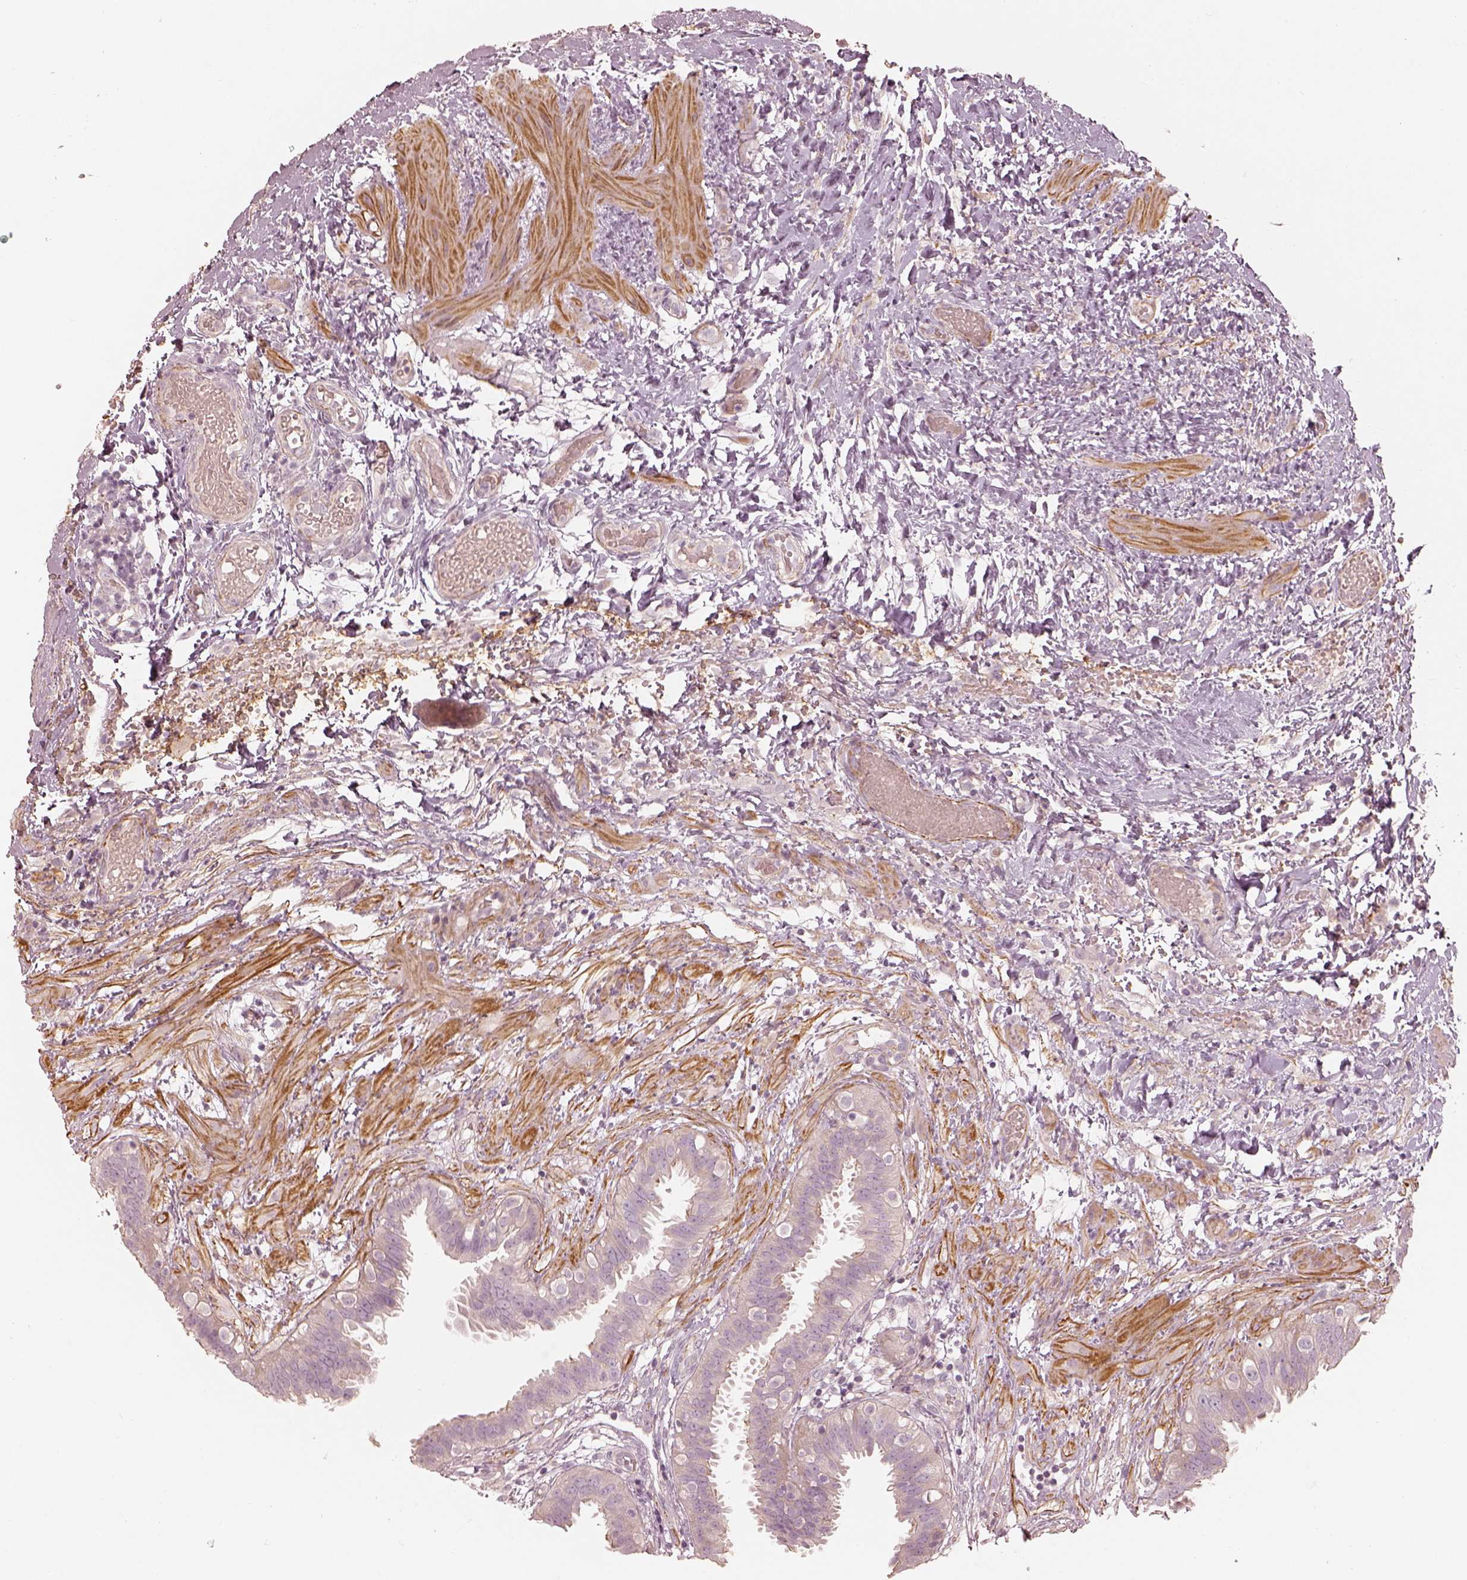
{"staining": {"intensity": "weak", "quantity": "<25%", "location": "cytoplasmic/membranous"}, "tissue": "fallopian tube", "cell_type": "Glandular cells", "image_type": "normal", "snomed": [{"axis": "morphology", "description": "Normal tissue, NOS"}, {"axis": "topography", "description": "Fallopian tube"}], "caption": "Photomicrograph shows no protein expression in glandular cells of normal fallopian tube.", "gene": "KCNJ9", "patient": {"sex": "female", "age": 37}}